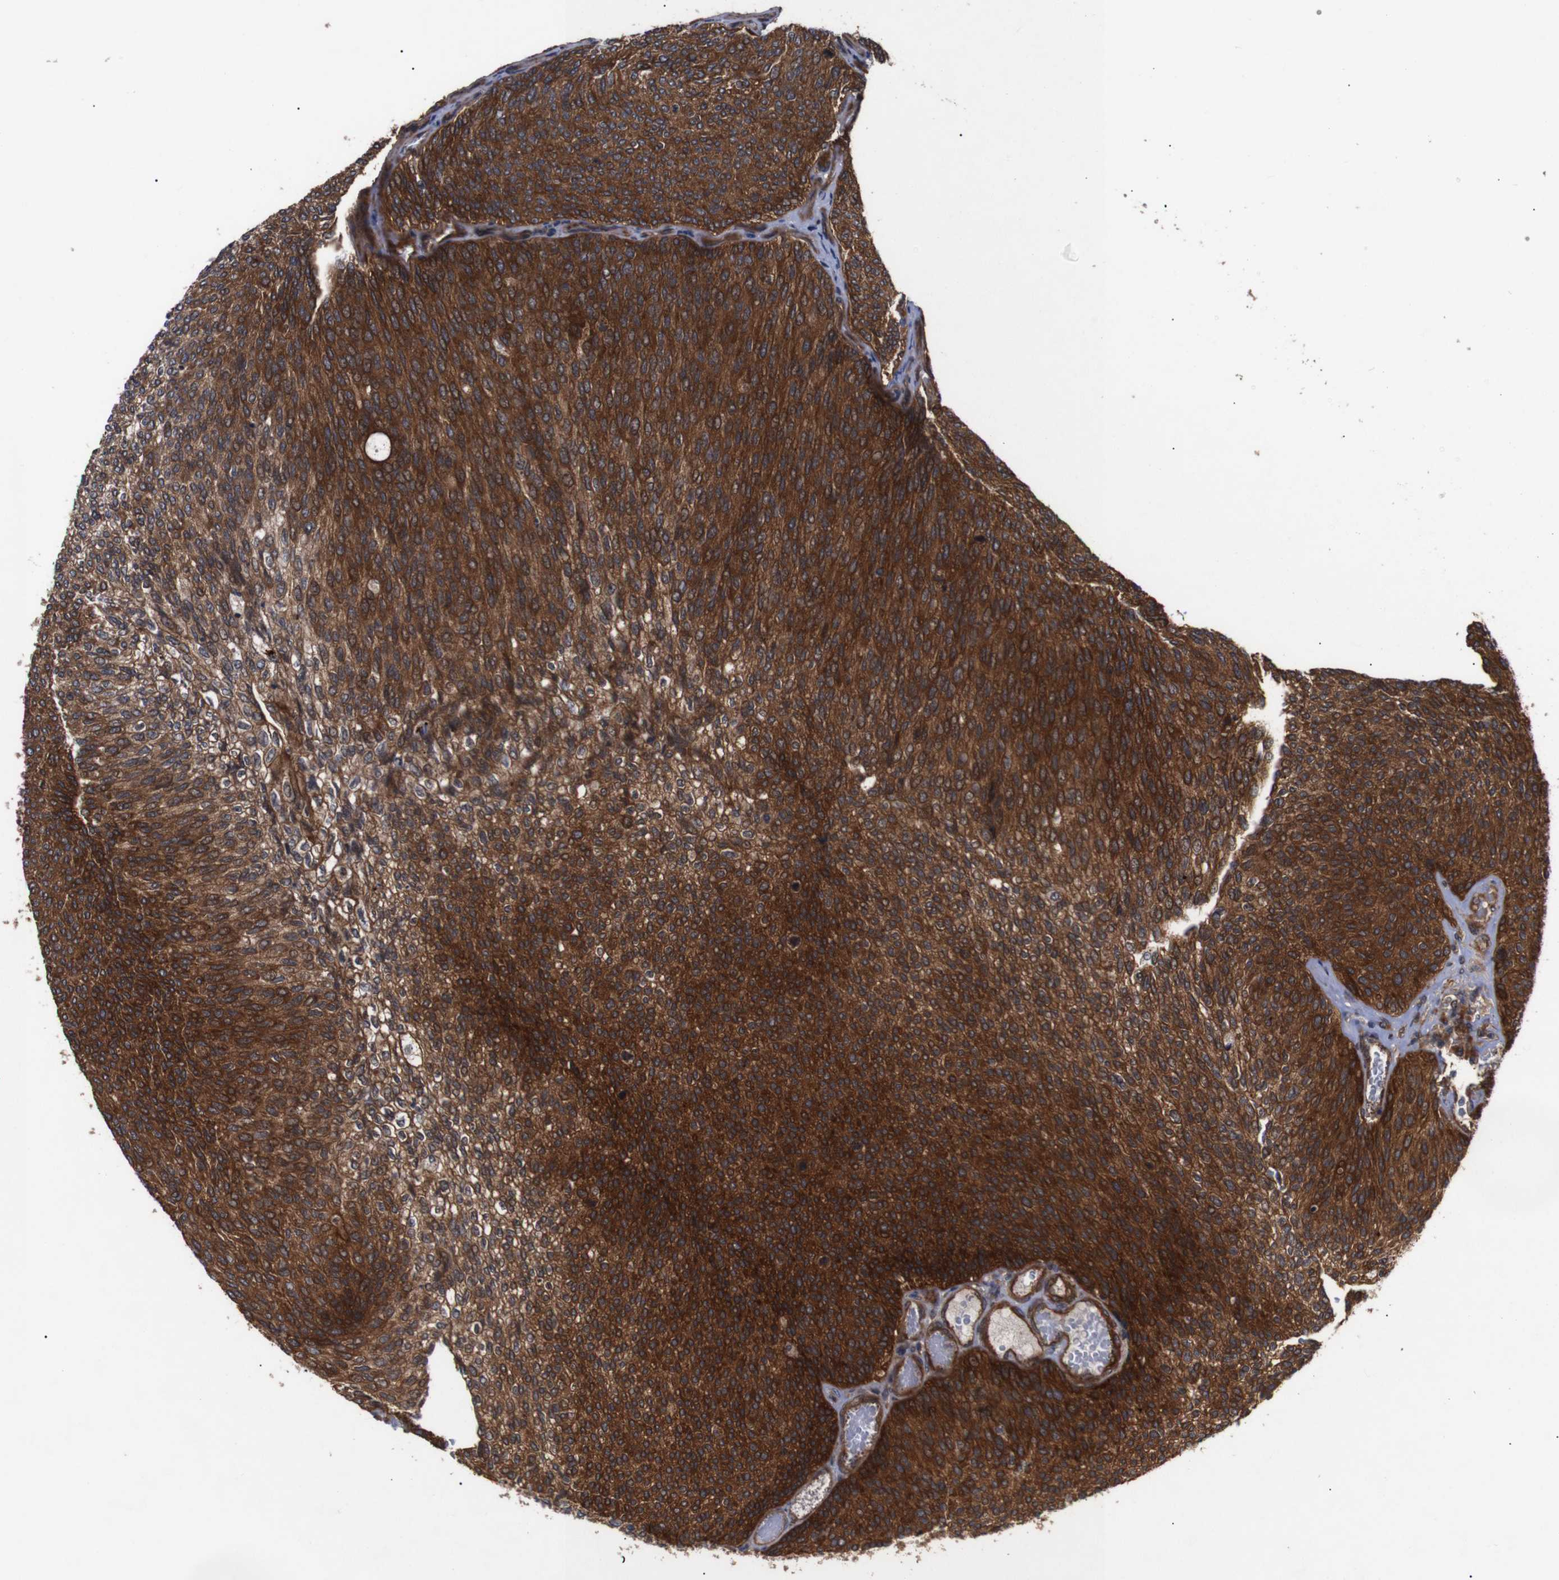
{"staining": {"intensity": "strong", "quantity": ">75%", "location": "cytoplasmic/membranous"}, "tissue": "urothelial cancer", "cell_type": "Tumor cells", "image_type": "cancer", "snomed": [{"axis": "morphology", "description": "Urothelial carcinoma, Low grade"}, {"axis": "topography", "description": "Urinary bladder"}], "caption": "Immunohistochemical staining of urothelial carcinoma (low-grade) reveals high levels of strong cytoplasmic/membranous expression in approximately >75% of tumor cells.", "gene": "PAWR", "patient": {"sex": "female", "age": 79}}